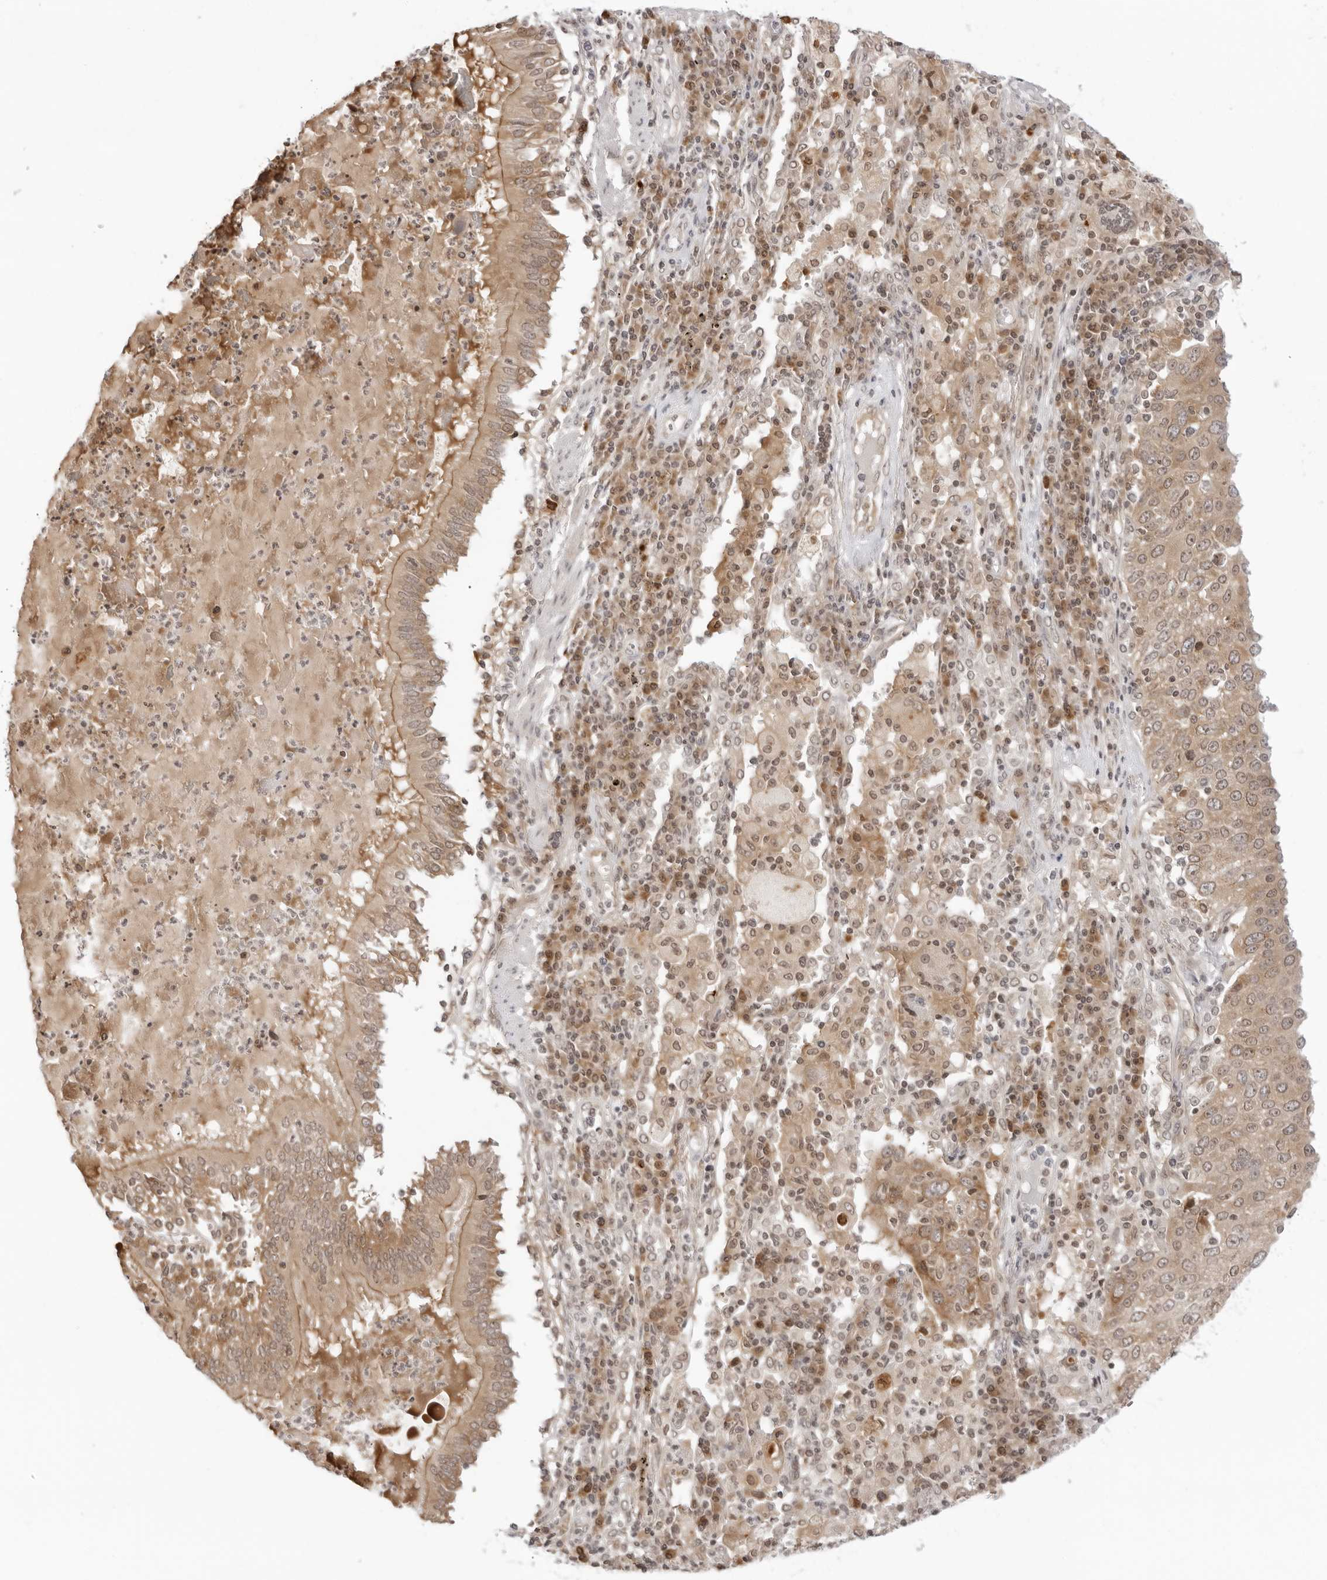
{"staining": {"intensity": "weak", "quantity": ">75%", "location": "cytoplasmic/membranous,nuclear"}, "tissue": "lung cancer", "cell_type": "Tumor cells", "image_type": "cancer", "snomed": [{"axis": "morphology", "description": "Squamous cell carcinoma, NOS"}, {"axis": "topography", "description": "Lung"}], "caption": "An image of squamous cell carcinoma (lung) stained for a protein shows weak cytoplasmic/membranous and nuclear brown staining in tumor cells. (Stains: DAB (3,3'-diaminobenzidine) in brown, nuclei in blue, Microscopy: brightfield microscopy at high magnification).", "gene": "PRRC2C", "patient": {"sex": "male", "age": 65}}